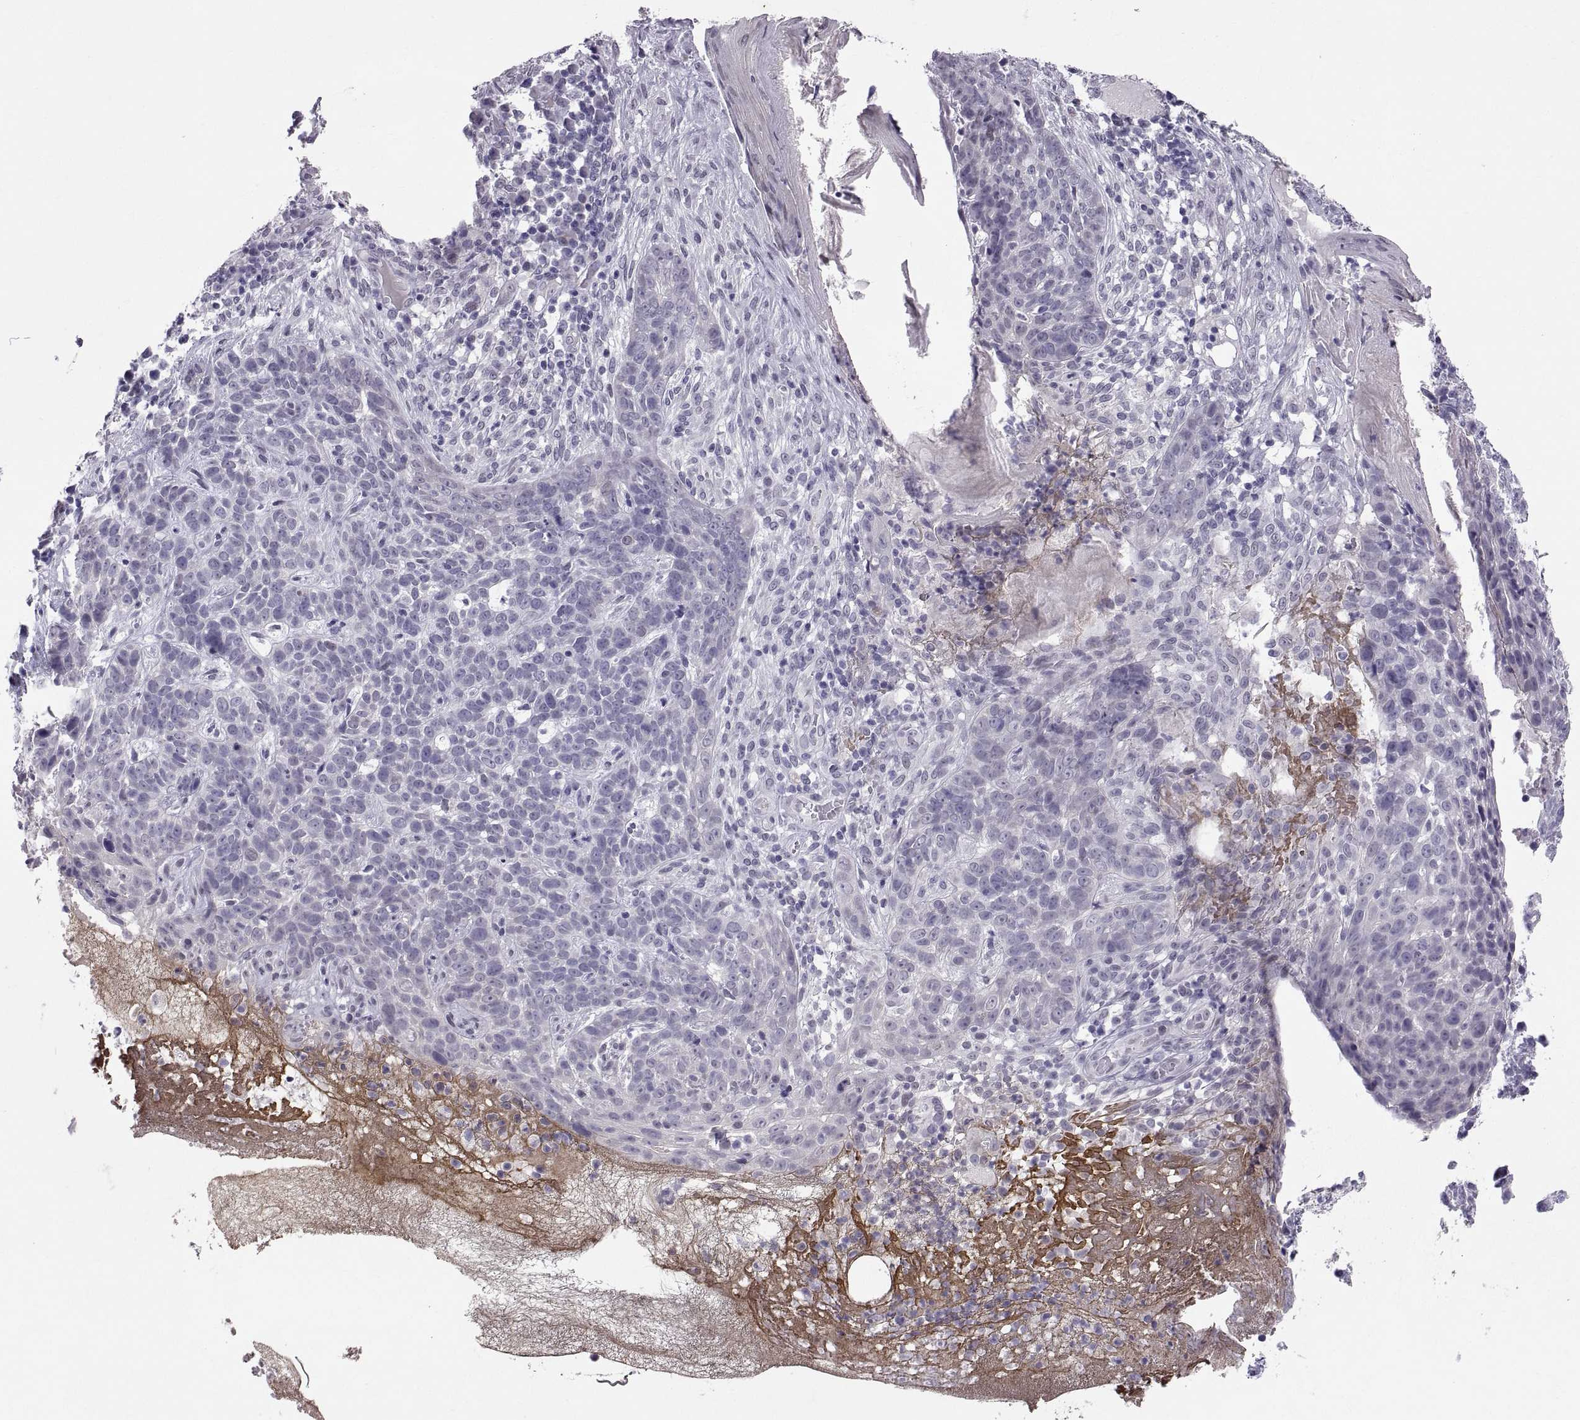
{"staining": {"intensity": "negative", "quantity": "none", "location": "none"}, "tissue": "skin cancer", "cell_type": "Tumor cells", "image_type": "cancer", "snomed": [{"axis": "morphology", "description": "Basal cell carcinoma"}, {"axis": "topography", "description": "Skin"}], "caption": "Human skin cancer (basal cell carcinoma) stained for a protein using immunohistochemistry (IHC) shows no positivity in tumor cells.", "gene": "KRT77", "patient": {"sex": "female", "age": 69}}